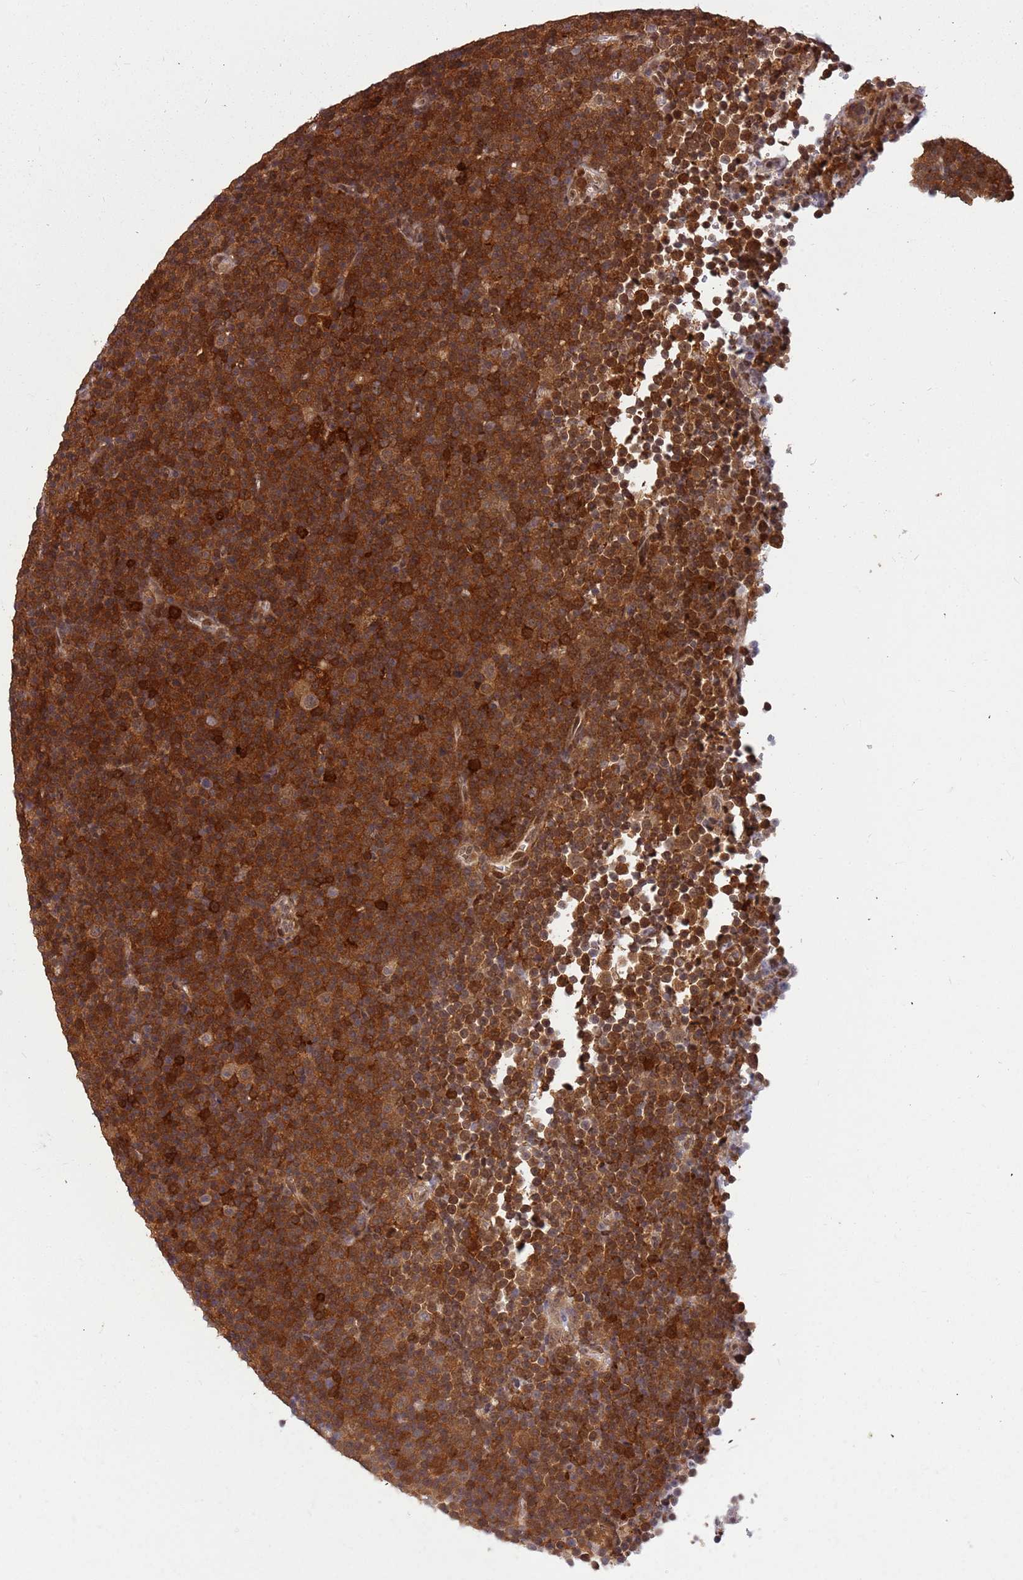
{"staining": {"intensity": "strong", "quantity": ">75%", "location": "cytoplasmic/membranous,nuclear"}, "tissue": "lymphoma", "cell_type": "Tumor cells", "image_type": "cancer", "snomed": [{"axis": "morphology", "description": "Malignant lymphoma, non-Hodgkin's type, Low grade"}, {"axis": "topography", "description": "Lymph node"}], "caption": "A high amount of strong cytoplasmic/membranous and nuclear staining is identified in approximately >75% of tumor cells in lymphoma tissue.", "gene": "GBP2", "patient": {"sex": "female", "age": 67}}